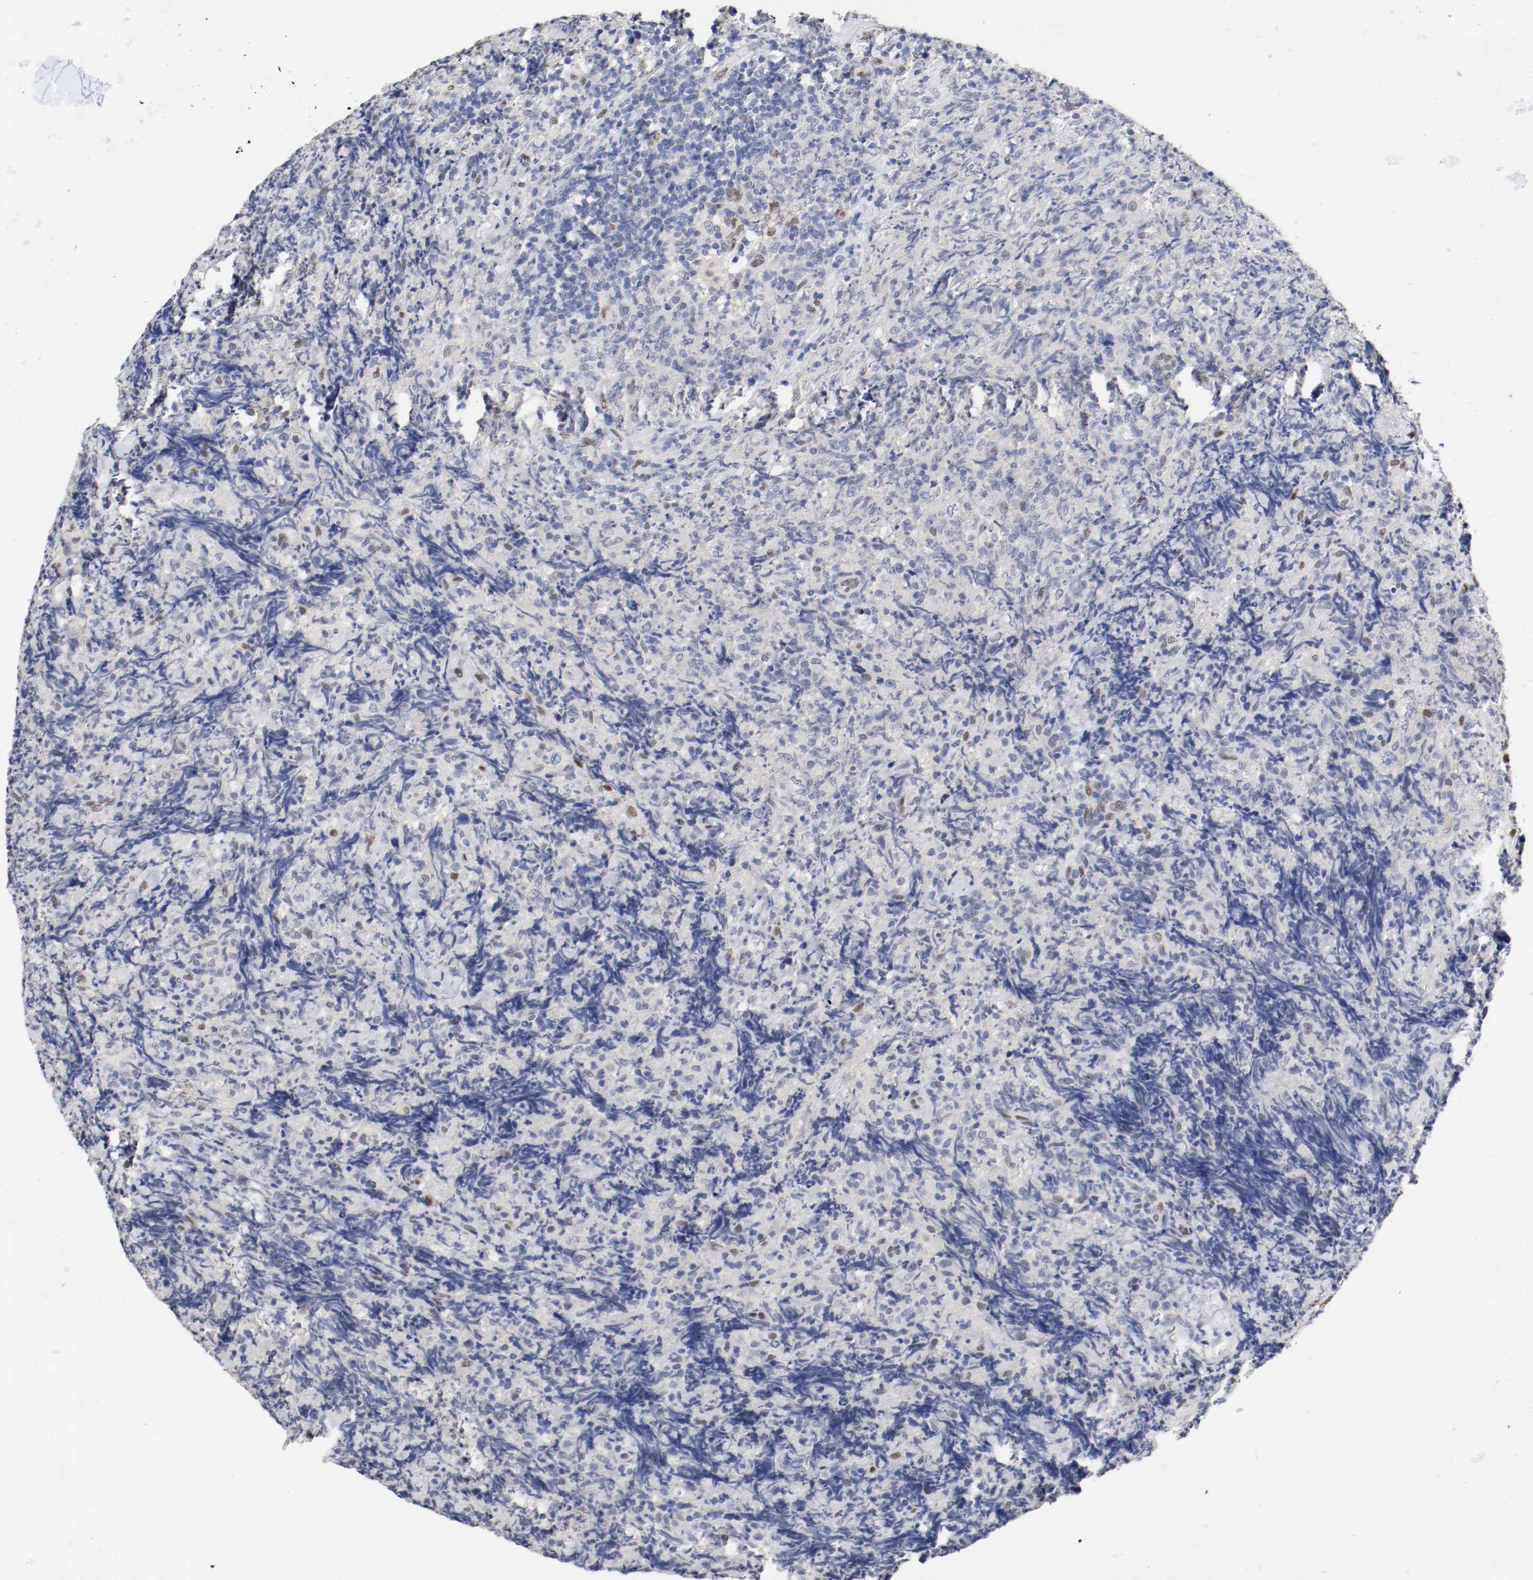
{"staining": {"intensity": "moderate", "quantity": "<25%", "location": "nuclear"}, "tissue": "lymphoma", "cell_type": "Tumor cells", "image_type": "cancer", "snomed": [{"axis": "morphology", "description": "Malignant lymphoma, non-Hodgkin's type, High grade"}, {"axis": "topography", "description": "Tonsil"}], "caption": "IHC of human lymphoma reveals low levels of moderate nuclear positivity in approximately <25% of tumor cells.", "gene": "FOSL2", "patient": {"sex": "female", "age": 36}}